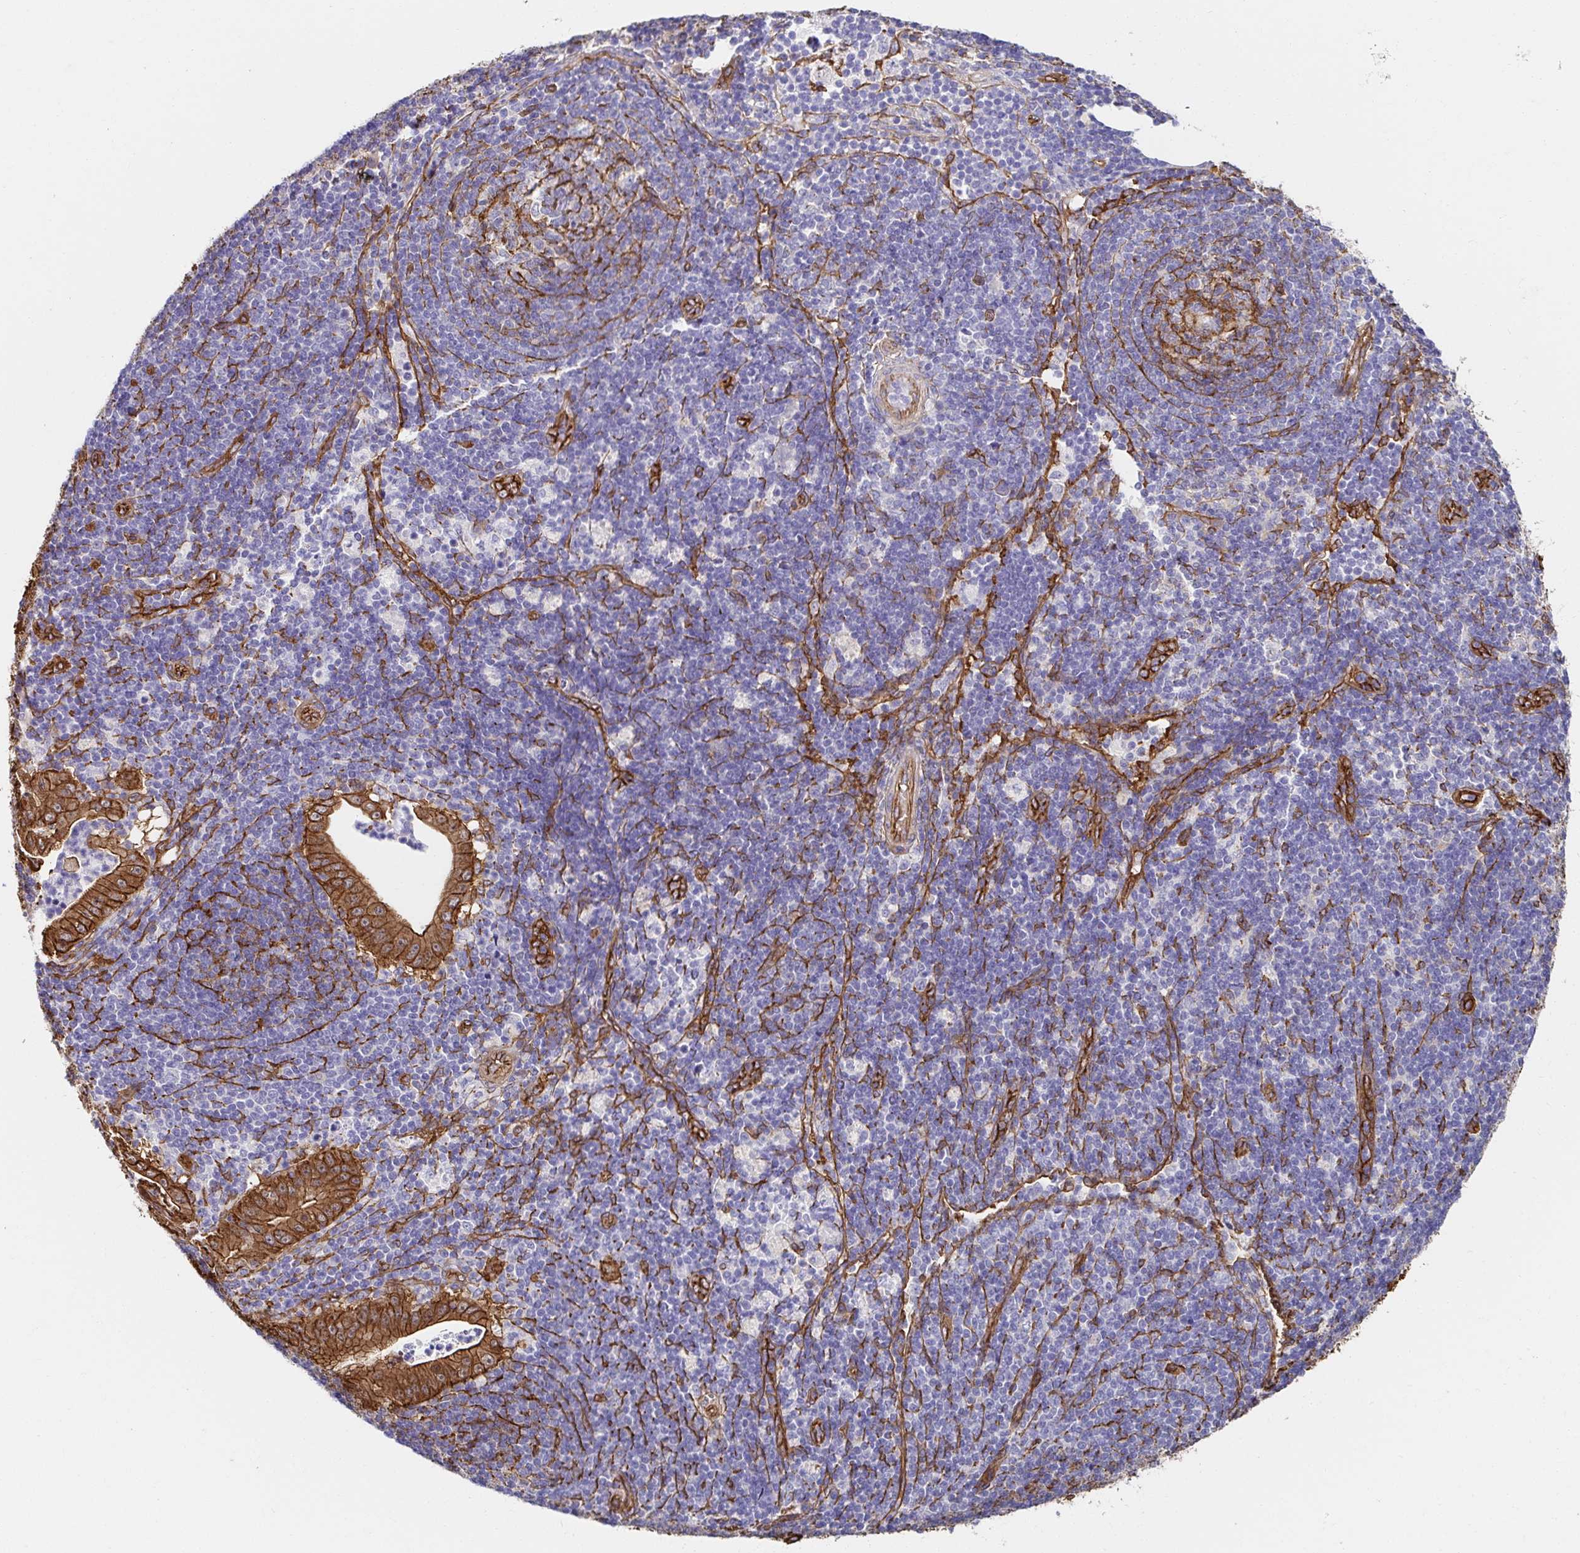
{"staining": {"intensity": "moderate", "quantity": ">75%", "location": "cytoplasmic/membranous"}, "tissue": "pancreatic cancer", "cell_type": "Tumor cells", "image_type": "cancer", "snomed": [{"axis": "morphology", "description": "Adenocarcinoma, NOS"}, {"axis": "topography", "description": "Pancreas"}], "caption": "IHC of human adenocarcinoma (pancreatic) demonstrates medium levels of moderate cytoplasmic/membranous positivity in approximately >75% of tumor cells.", "gene": "CTTN", "patient": {"sex": "male", "age": 71}}